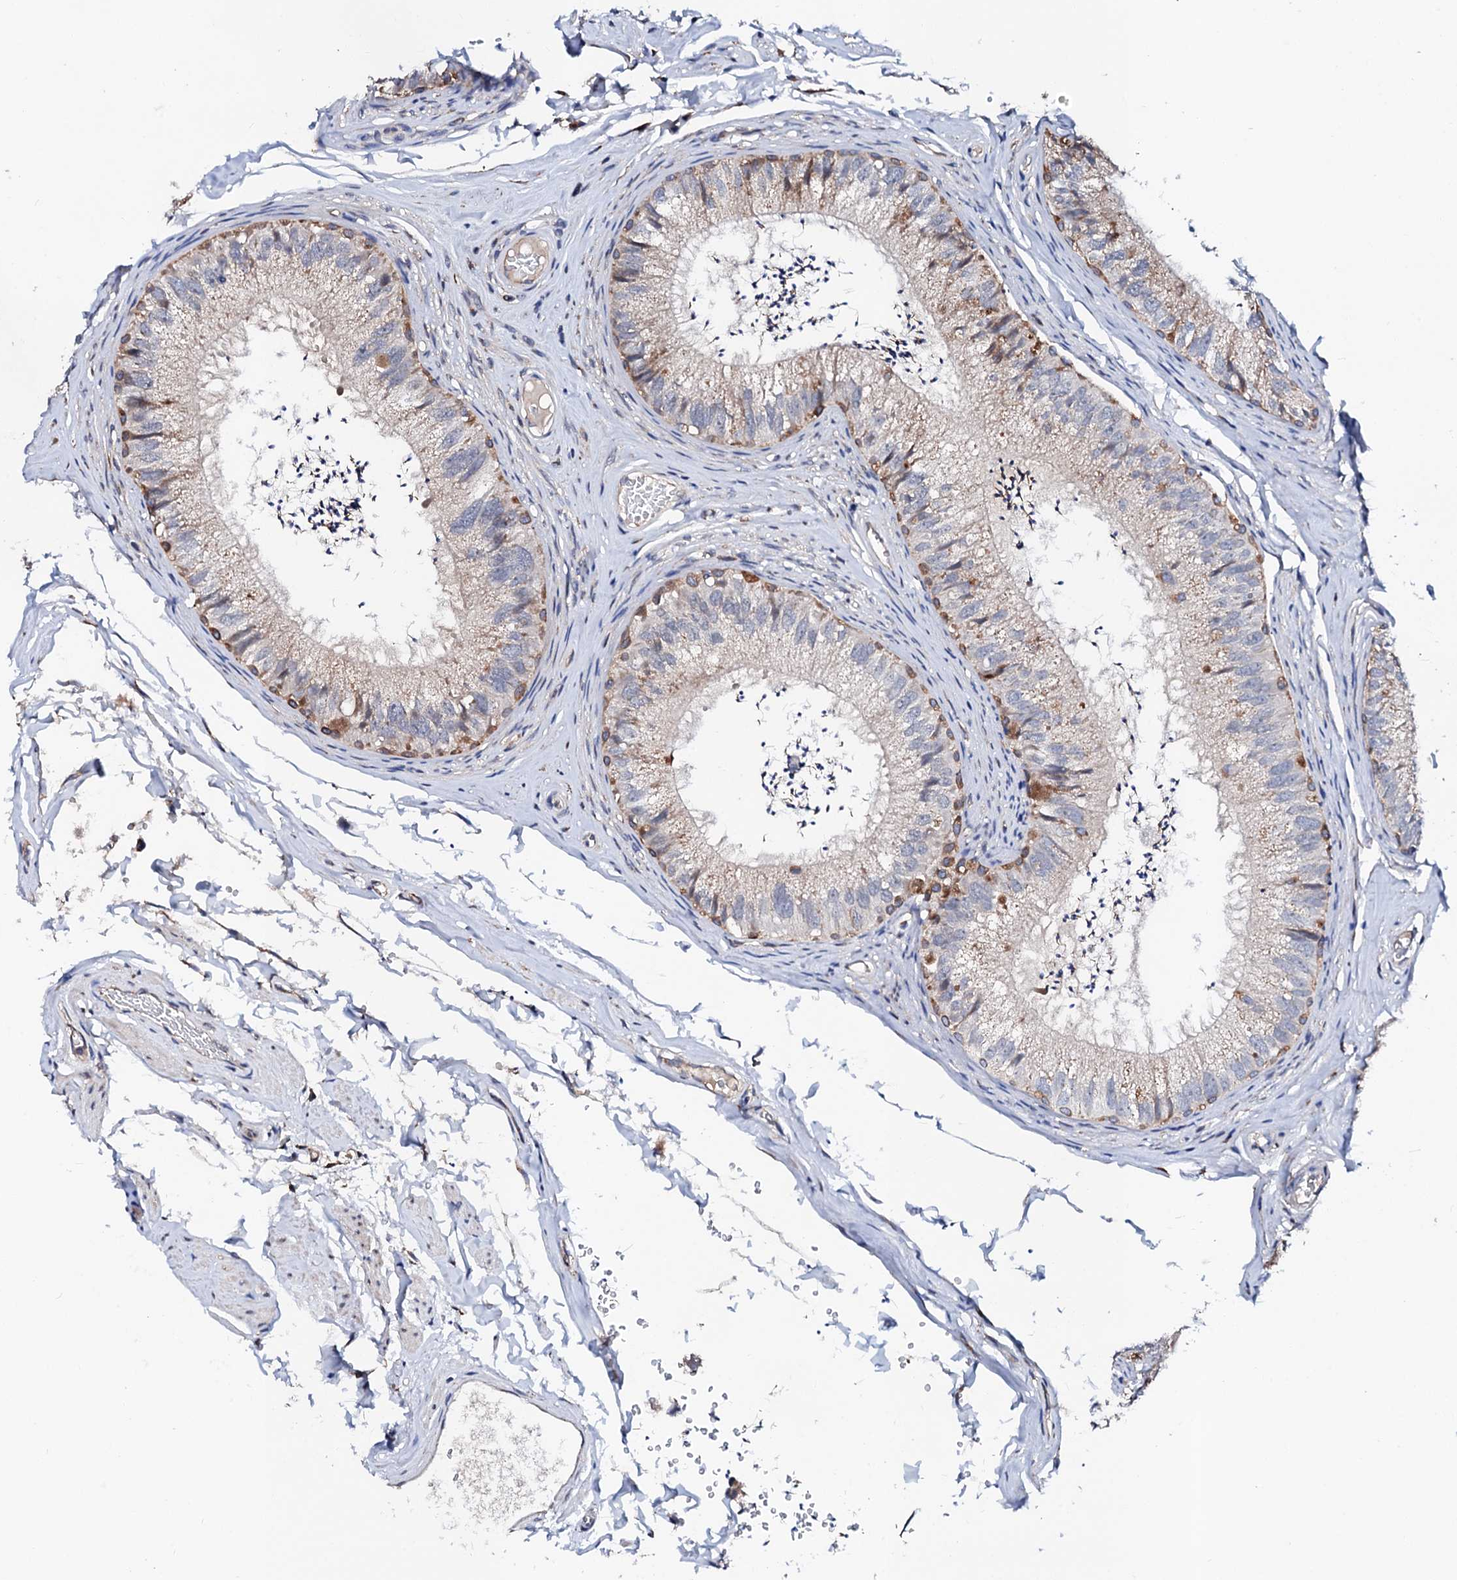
{"staining": {"intensity": "weak", "quantity": "<25%", "location": "cytoplasmic/membranous"}, "tissue": "epididymis", "cell_type": "Glandular cells", "image_type": "normal", "snomed": [{"axis": "morphology", "description": "Normal tissue, NOS"}, {"axis": "topography", "description": "Epididymis"}], "caption": "An immunohistochemistry photomicrograph of normal epididymis is shown. There is no staining in glandular cells of epididymis.", "gene": "UBE3C", "patient": {"sex": "male", "age": 79}}